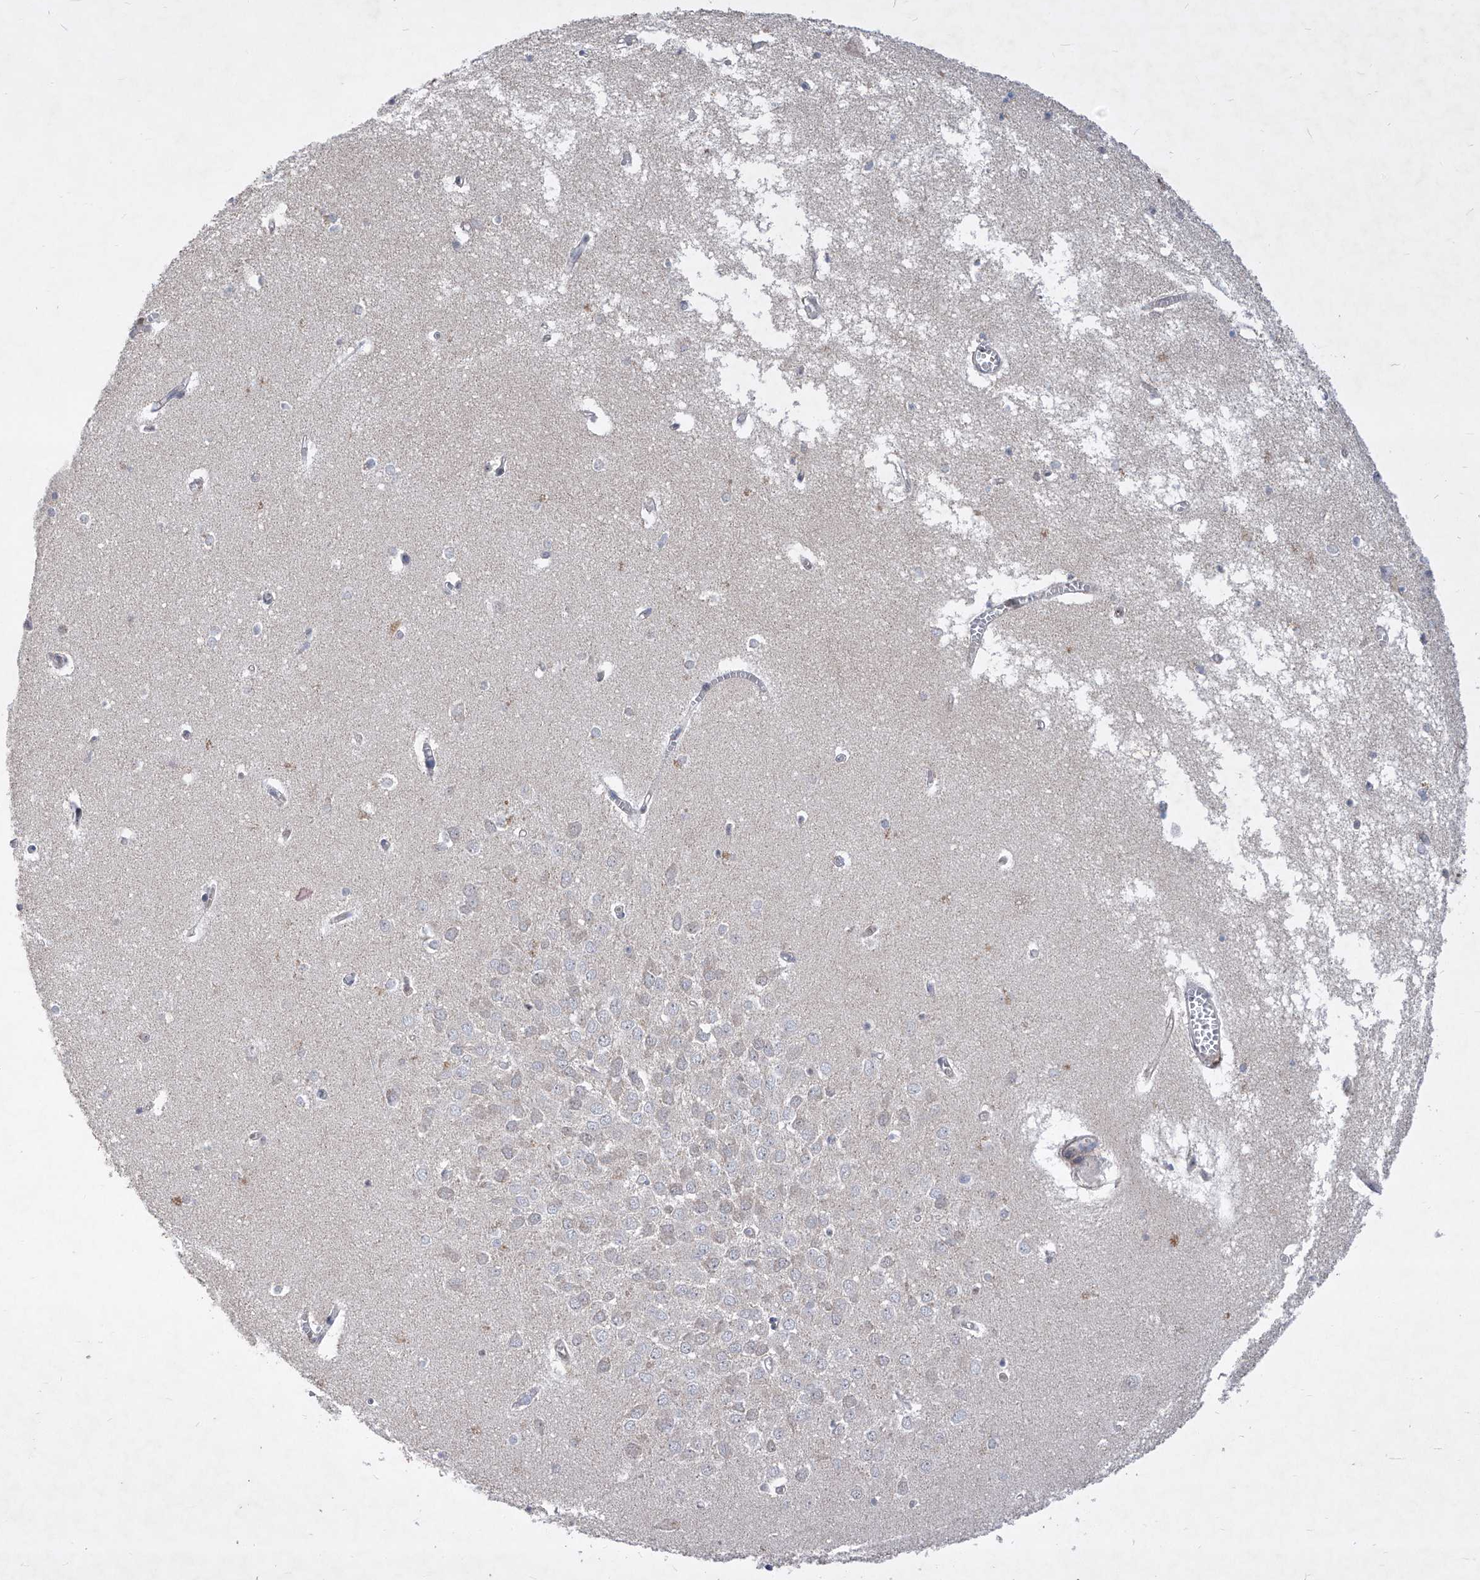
{"staining": {"intensity": "negative", "quantity": "none", "location": "none"}, "tissue": "hippocampus", "cell_type": "Glial cells", "image_type": "normal", "snomed": [{"axis": "morphology", "description": "Normal tissue, NOS"}, {"axis": "topography", "description": "Hippocampus"}], "caption": "High magnification brightfield microscopy of unremarkable hippocampus stained with DAB (3,3'-diaminobenzidine) (brown) and counterstained with hematoxylin (blue): glial cells show no significant positivity.", "gene": "COQ3", "patient": {"sex": "male", "age": 70}}